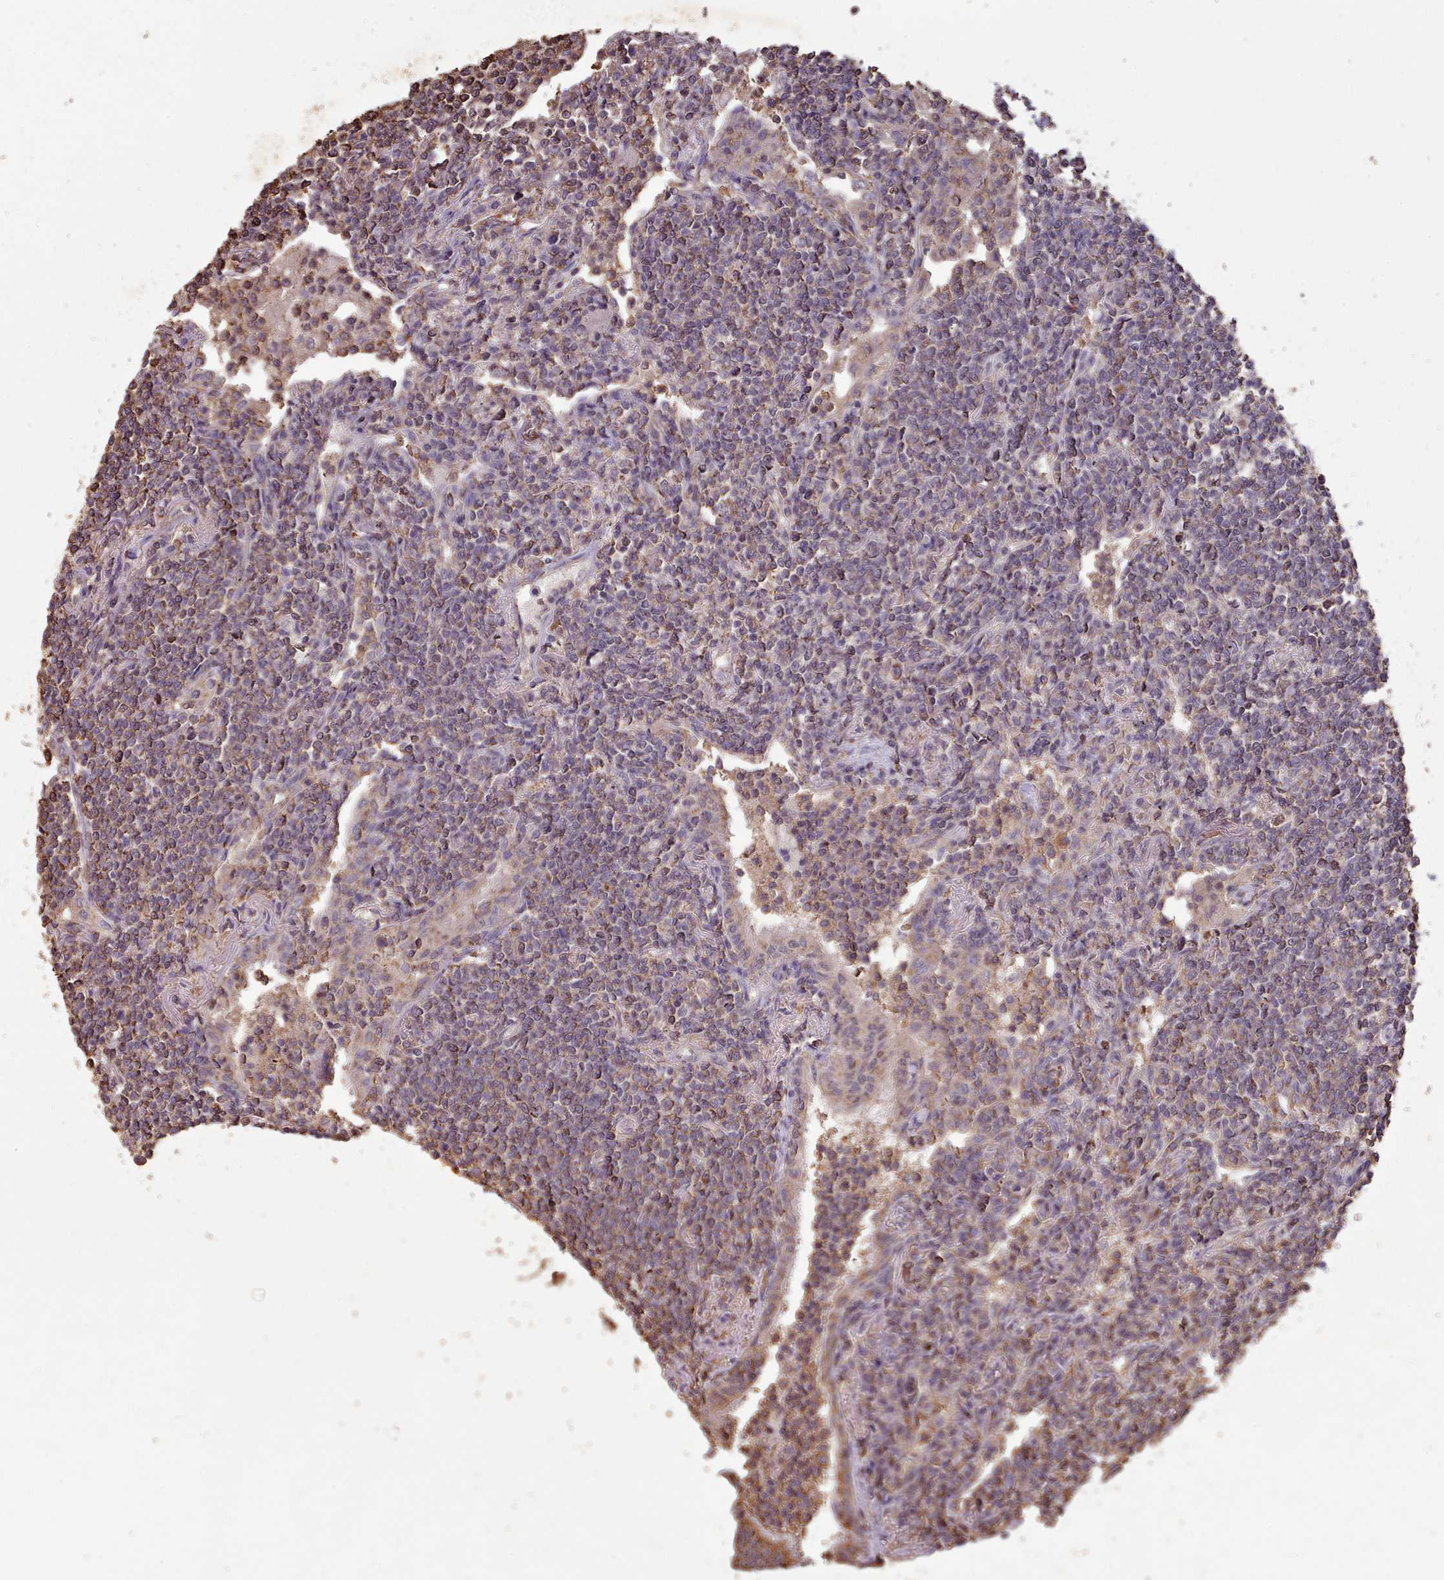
{"staining": {"intensity": "weak", "quantity": "25%-75%", "location": "cytoplasmic/membranous"}, "tissue": "lymphoma", "cell_type": "Tumor cells", "image_type": "cancer", "snomed": [{"axis": "morphology", "description": "Malignant lymphoma, non-Hodgkin's type, Low grade"}, {"axis": "topography", "description": "Lung"}], "caption": "Low-grade malignant lymphoma, non-Hodgkin's type stained with a protein marker displays weak staining in tumor cells.", "gene": "METRN", "patient": {"sex": "female", "age": 71}}